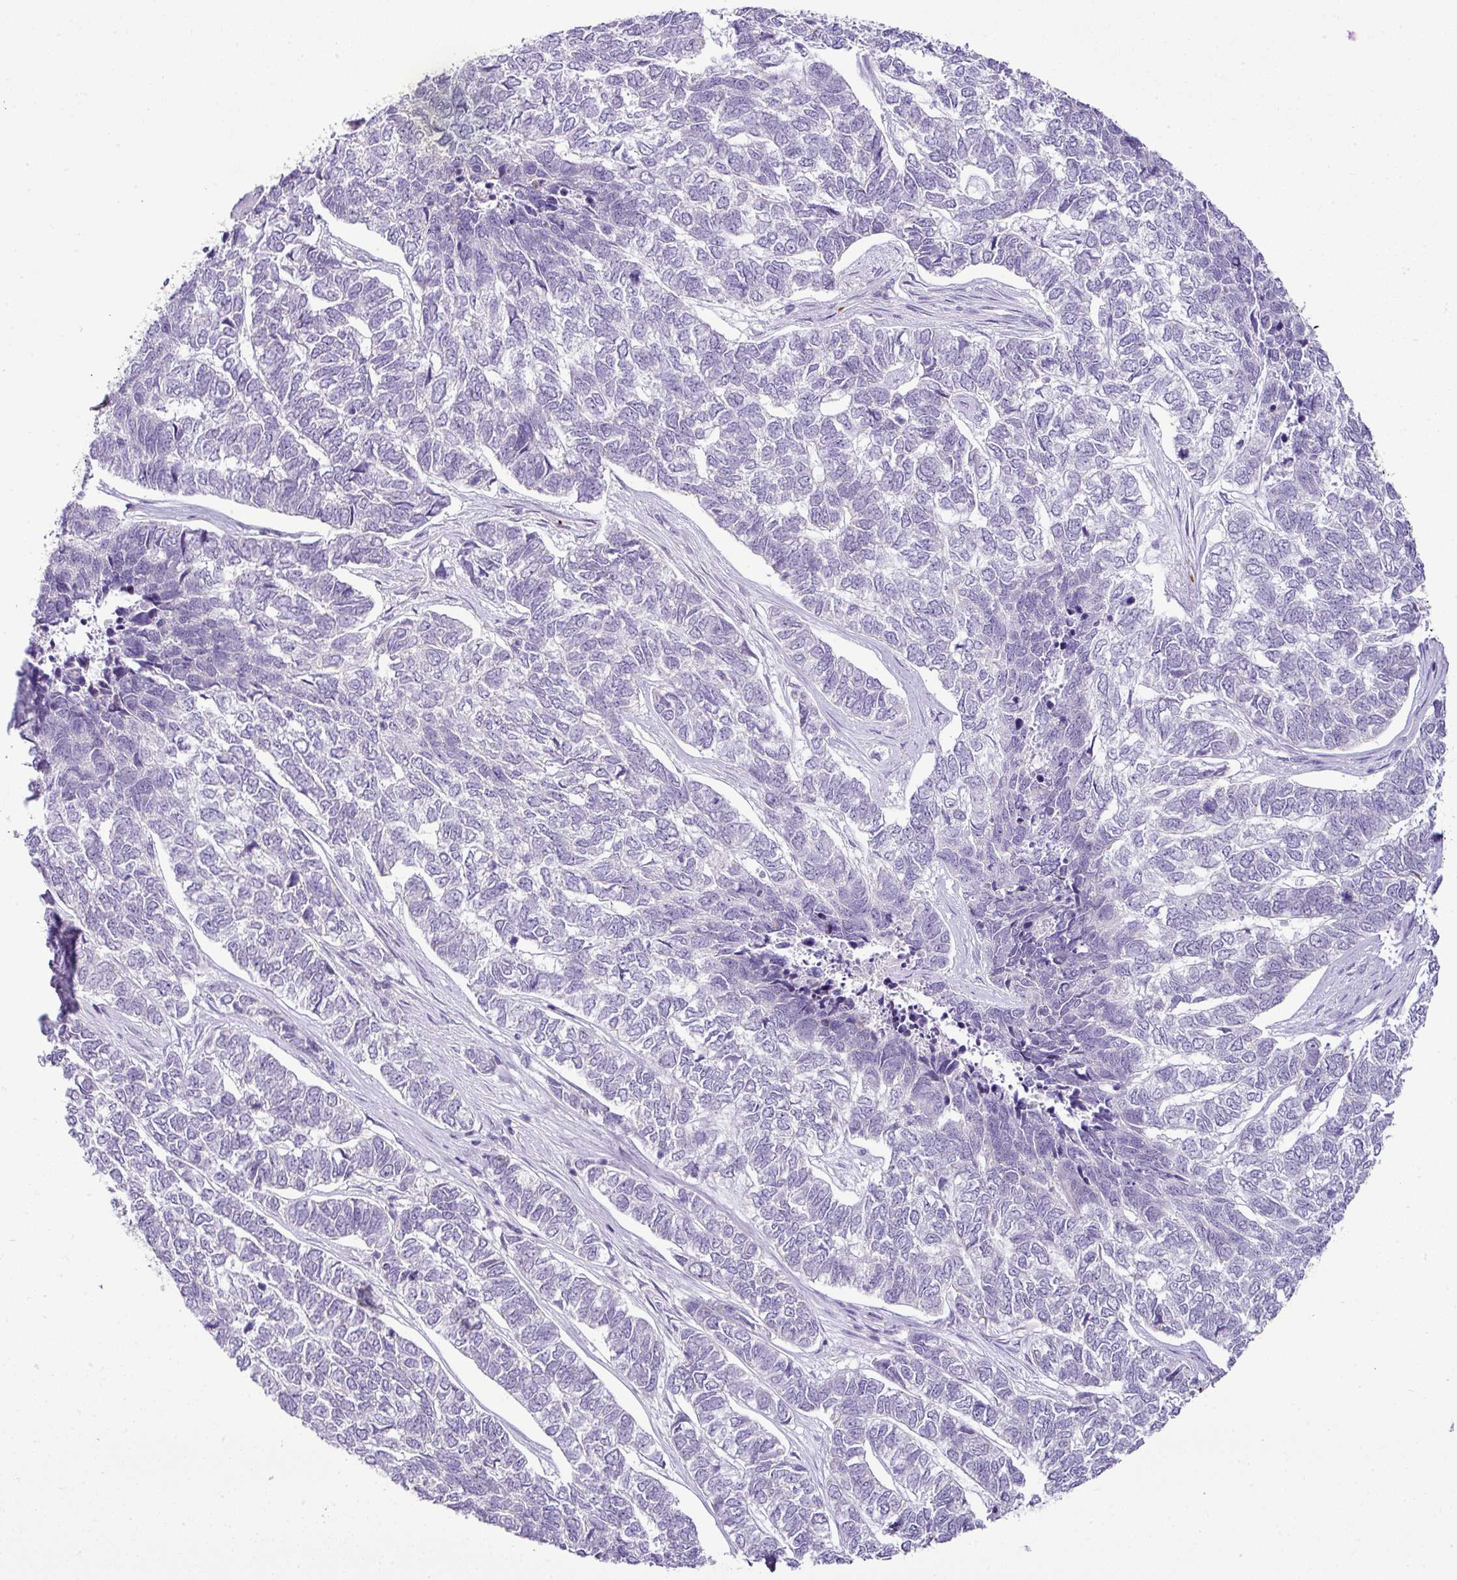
{"staining": {"intensity": "negative", "quantity": "none", "location": "none"}, "tissue": "skin cancer", "cell_type": "Tumor cells", "image_type": "cancer", "snomed": [{"axis": "morphology", "description": "Basal cell carcinoma"}, {"axis": "topography", "description": "Skin"}], "caption": "Photomicrograph shows no protein expression in tumor cells of basal cell carcinoma (skin) tissue. (Stains: DAB (3,3'-diaminobenzidine) immunohistochemistry with hematoxylin counter stain, Microscopy: brightfield microscopy at high magnification).", "gene": "CMTM5", "patient": {"sex": "female", "age": 65}}